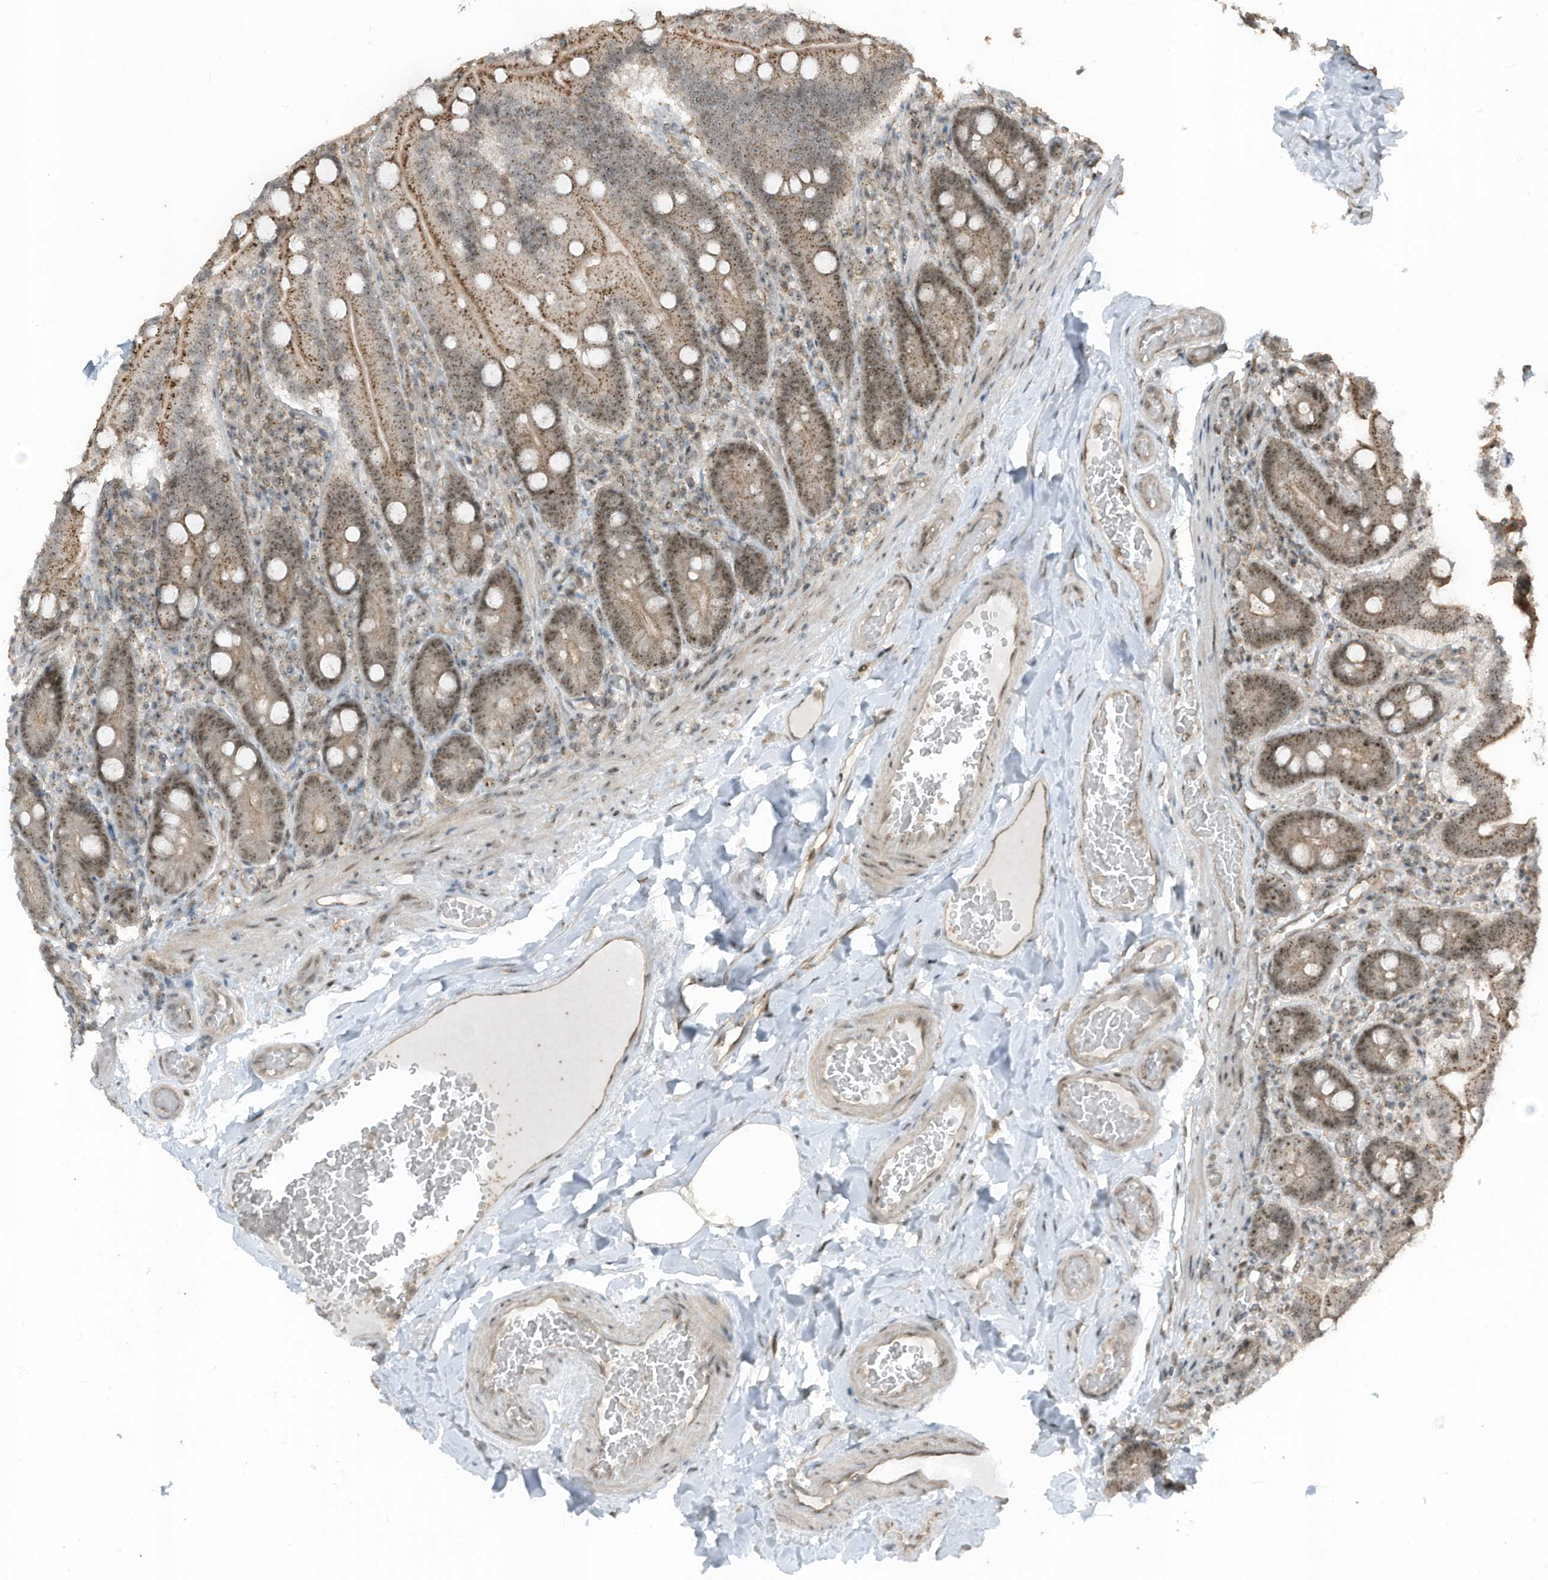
{"staining": {"intensity": "moderate", "quantity": ">75%", "location": "cytoplasmic/membranous,nuclear"}, "tissue": "duodenum", "cell_type": "Glandular cells", "image_type": "normal", "snomed": [{"axis": "morphology", "description": "Normal tissue, NOS"}, {"axis": "topography", "description": "Duodenum"}], "caption": "Unremarkable duodenum shows moderate cytoplasmic/membranous,nuclear staining in approximately >75% of glandular cells.", "gene": "UTP3", "patient": {"sex": "female", "age": 62}}